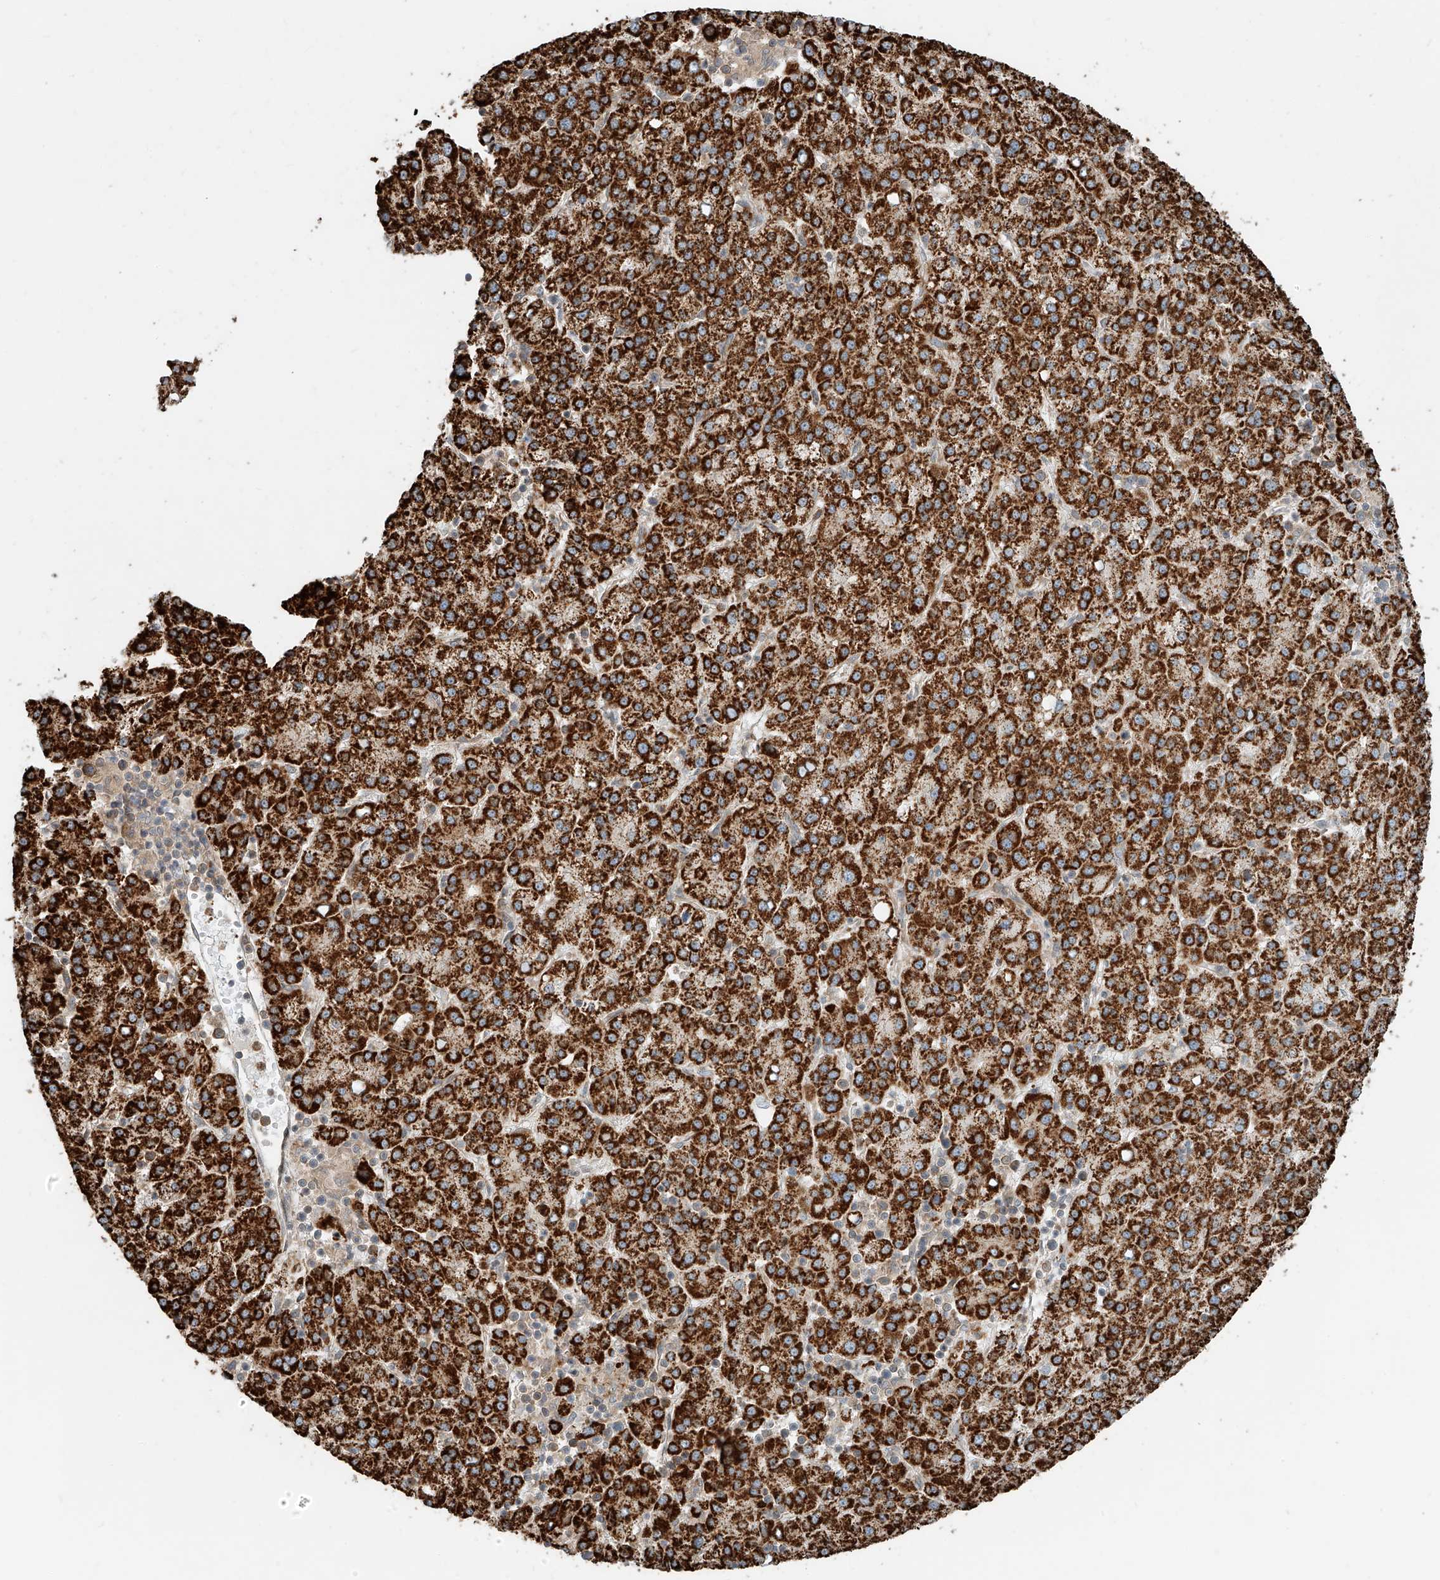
{"staining": {"intensity": "strong", "quantity": ">75%", "location": "cytoplasmic/membranous"}, "tissue": "liver cancer", "cell_type": "Tumor cells", "image_type": "cancer", "snomed": [{"axis": "morphology", "description": "Carcinoma, Hepatocellular, NOS"}, {"axis": "topography", "description": "Liver"}], "caption": "Immunohistochemistry image of neoplastic tissue: hepatocellular carcinoma (liver) stained using immunohistochemistry displays high levels of strong protein expression localized specifically in the cytoplasmic/membranous of tumor cells, appearing as a cytoplasmic/membranous brown color.", "gene": "CEP162", "patient": {"sex": "female", "age": 58}}